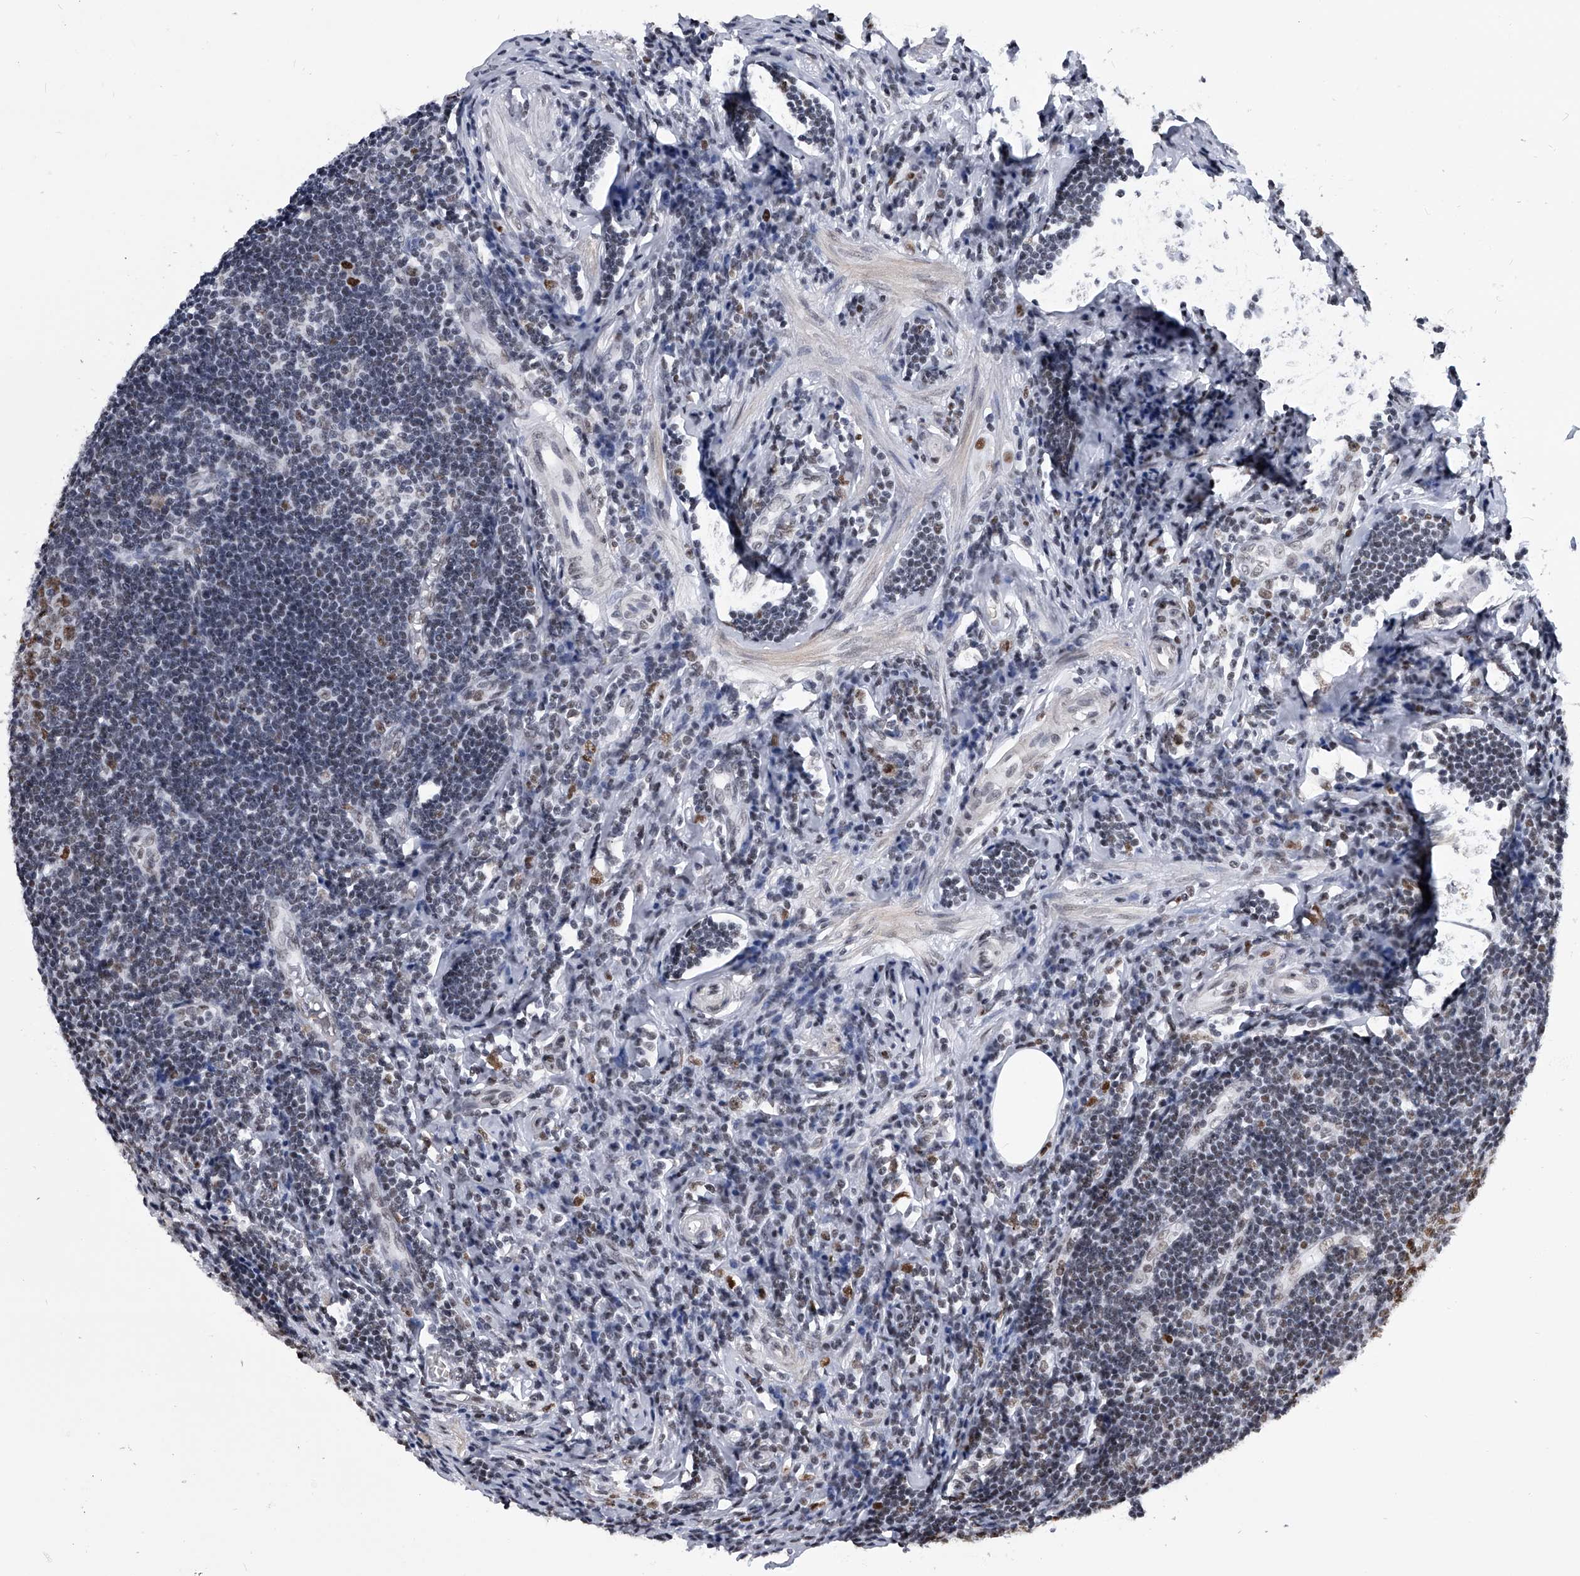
{"staining": {"intensity": "moderate", "quantity": ">75%", "location": "cytoplasmic/membranous,nuclear"}, "tissue": "appendix", "cell_type": "Glandular cells", "image_type": "normal", "snomed": [{"axis": "morphology", "description": "Normal tissue, NOS"}, {"axis": "topography", "description": "Appendix"}], "caption": "Benign appendix was stained to show a protein in brown. There is medium levels of moderate cytoplasmic/membranous,nuclear expression in about >75% of glandular cells. (Stains: DAB (3,3'-diaminobenzidine) in brown, nuclei in blue, Microscopy: brightfield microscopy at high magnification).", "gene": "SIM2", "patient": {"sex": "female", "age": 54}}